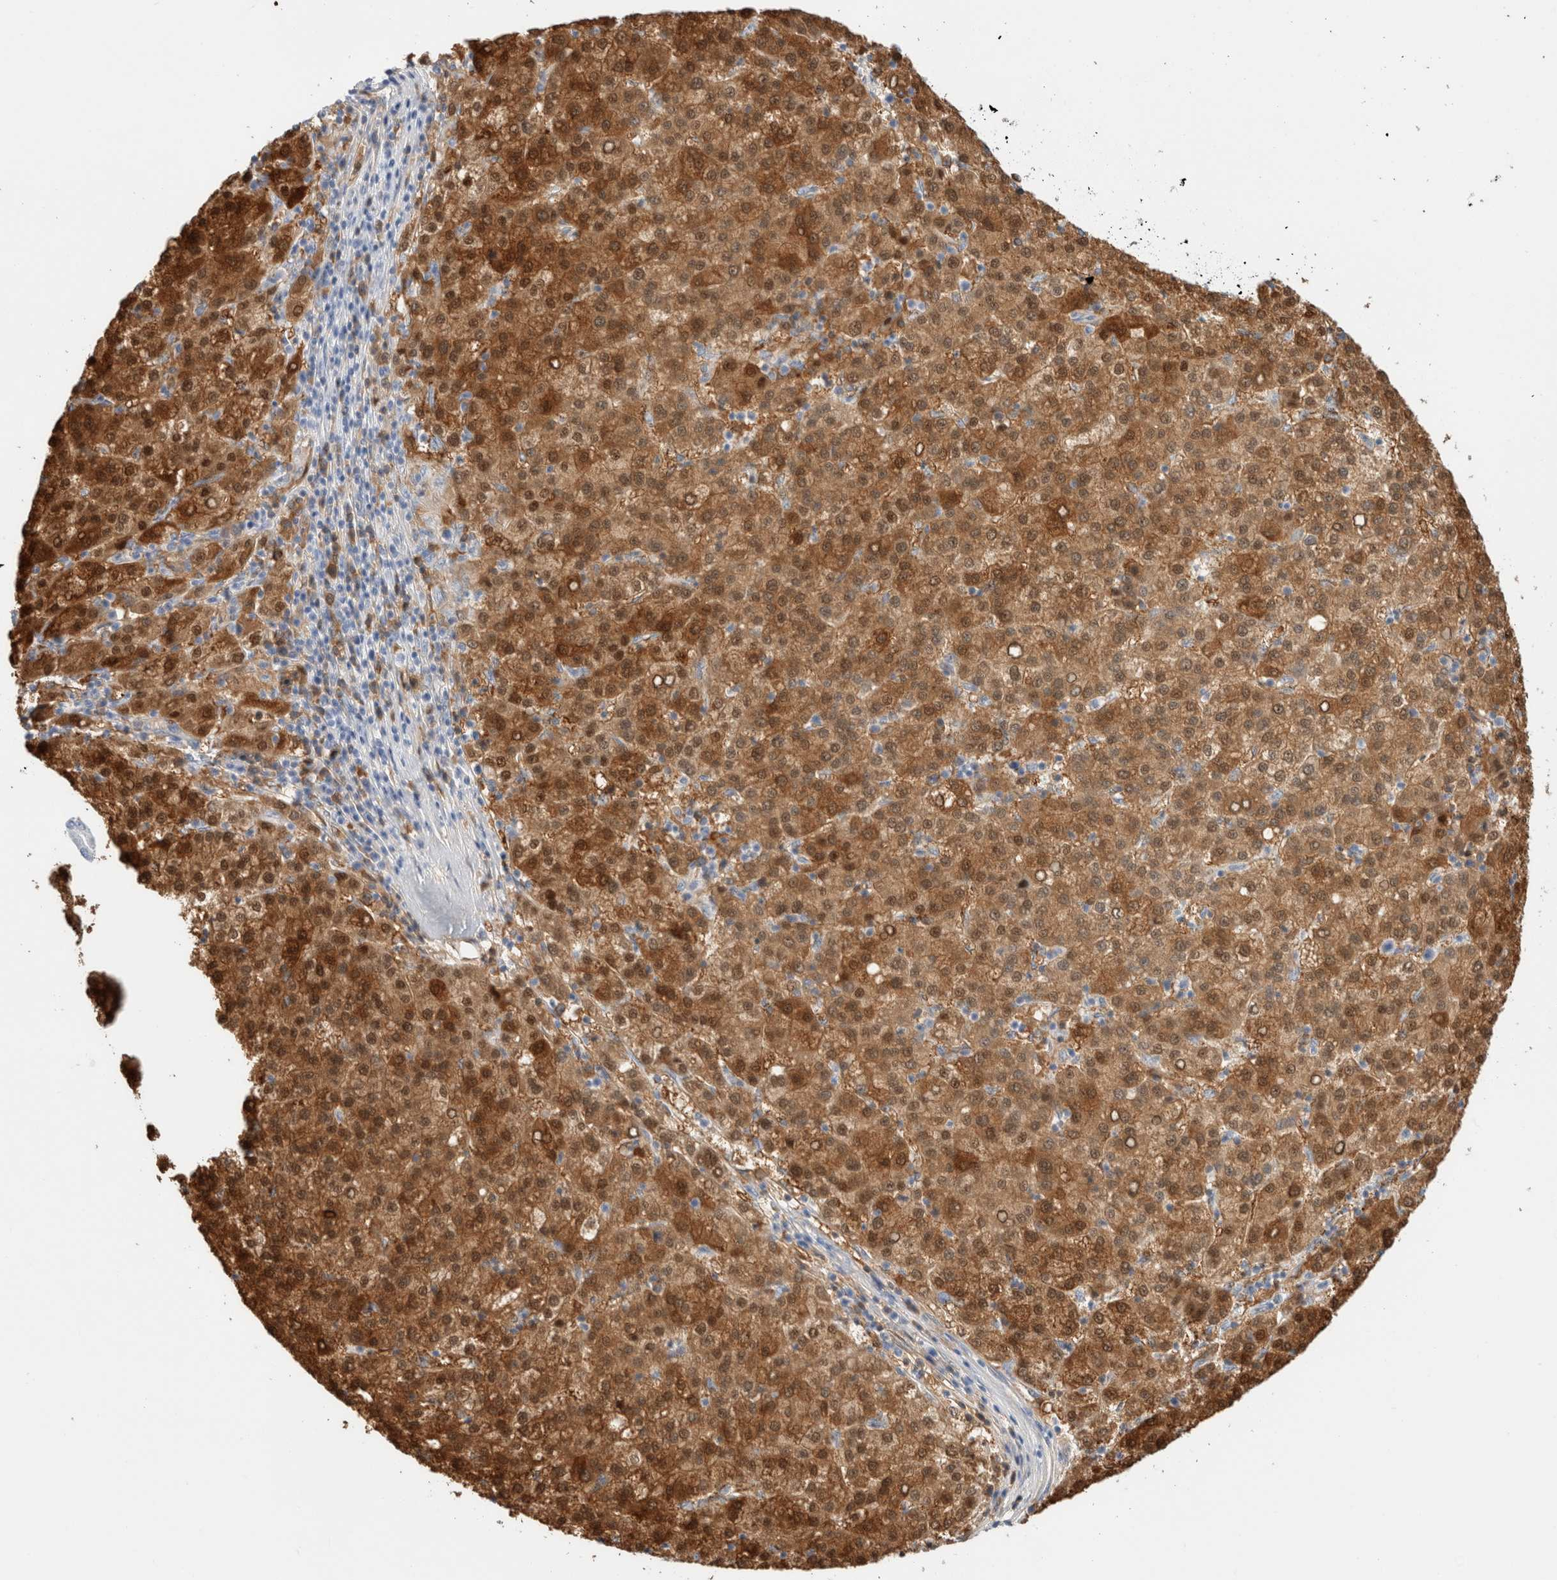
{"staining": {"intensity": "strong", "quantity": ">75%", "location": "cytoplasmic/membranous"}, "tissue": "liver cancer", "cell_type": "Tumor cells", "image_type": "cancer", "snomed": [{"axis": "morphology", "description": "Carcinoma, Hepatocellular, NOS"}, {"axis": "topography", "description": "Liver"}], "caption": "Human liver hepatocellular carcinoma stained for a protein (brown) demonstrates strong cytoplasmic/membranous positive positivity in approximately >75% of tumor cells.", "gene": "ARG1", "patient": {"sex": "female", "age": 58}}